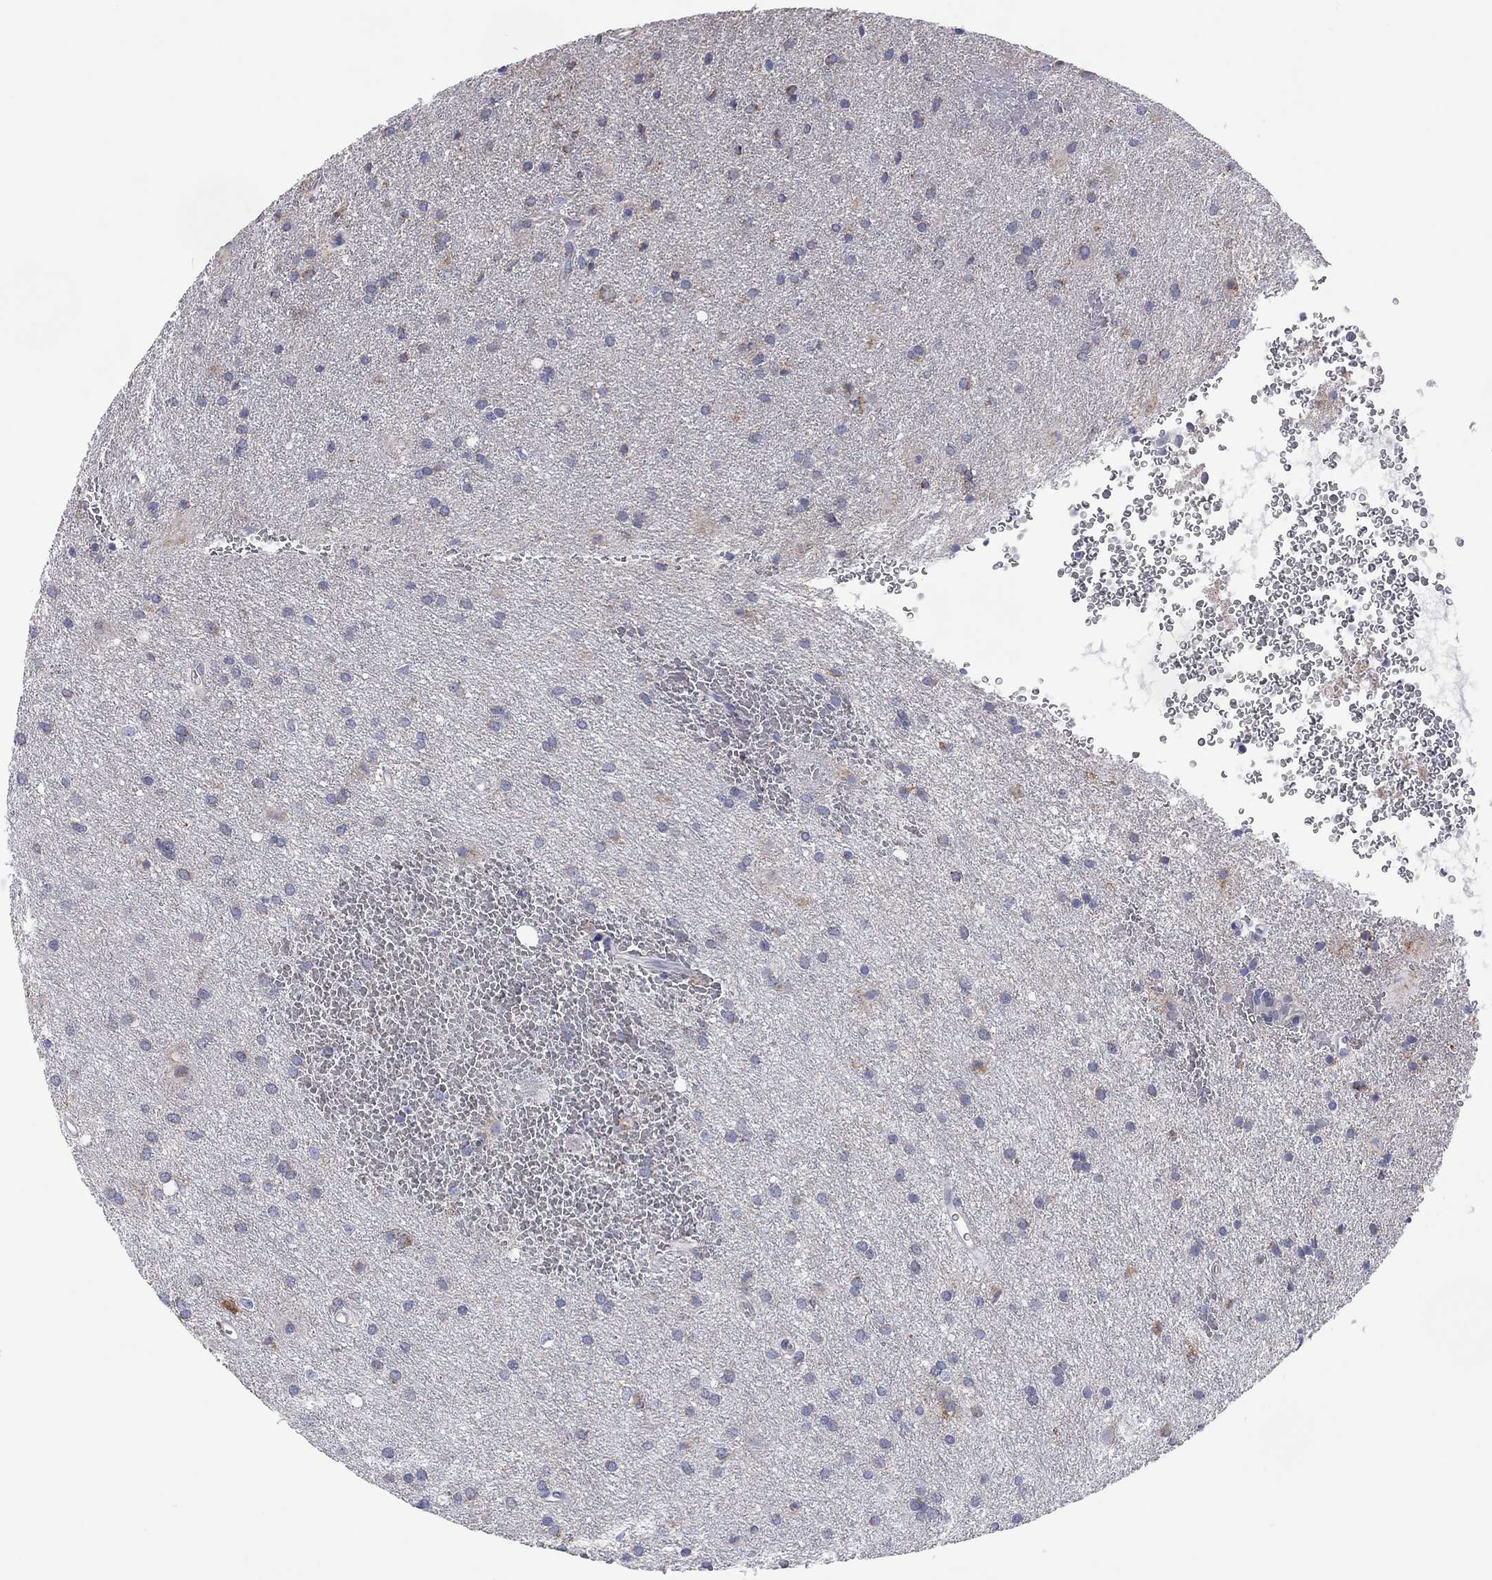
{"staining": {"intensity": "negative", "quantity": "none", "location": "none"}, "tissue": "glioma", "cell_type": "Tumor cells", "image_type": "cancer", "snomed": [{"axis": "morphology", "description": "Glioma, malignant, Low grade"}, {"axis": "topography", "description": "Brain"}], "caption": "A micrograph of glioma stained for a protein exhibits no brown staining in tumor cells. The staining is performed using DAB brown chromogen with nuclei counter-stained in using hematoxylin.", "gene": "MGST3", "patient": {"sex": "male", "age": 58}}